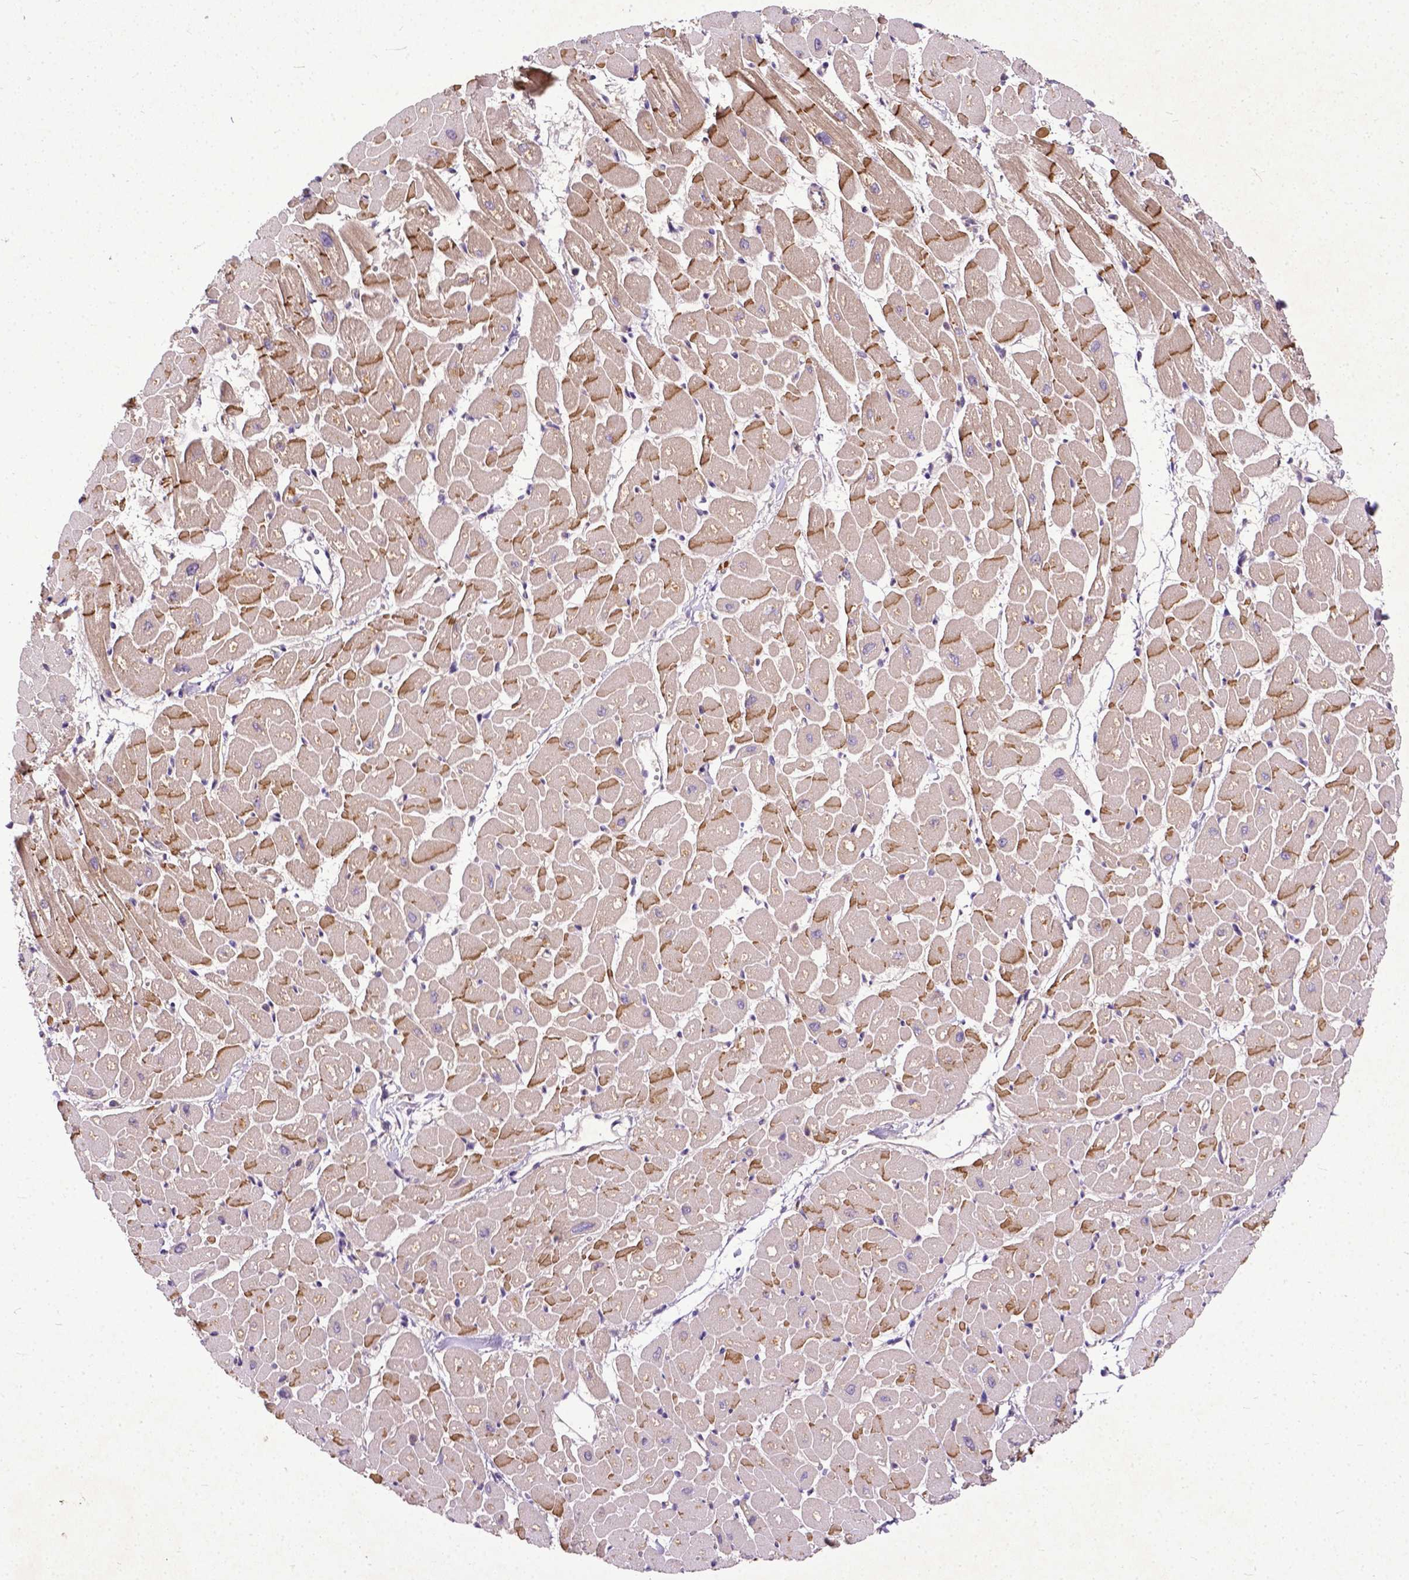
{"staining": {"intensity": "strong", "quantity": "25%-75%", "location": "cytoplasmic/membranous"}, "tissue": "heart muscle", "cell_type": "Cardiomyocytes", "image_type": "normal", "snomed": [{"axis": "morphology", "description": "Normal tissue, NOS"}, {"axis": "topography", "description": "Heart"}], "caption": "DAB immunohistochemical staining of benign heart muscle shows strong cytoplasmic/membranous protein expression in about 25%-75% of cardiomyocytes.", "gene": "PARP3", "patient": {"sex": "male", "age": 57}}